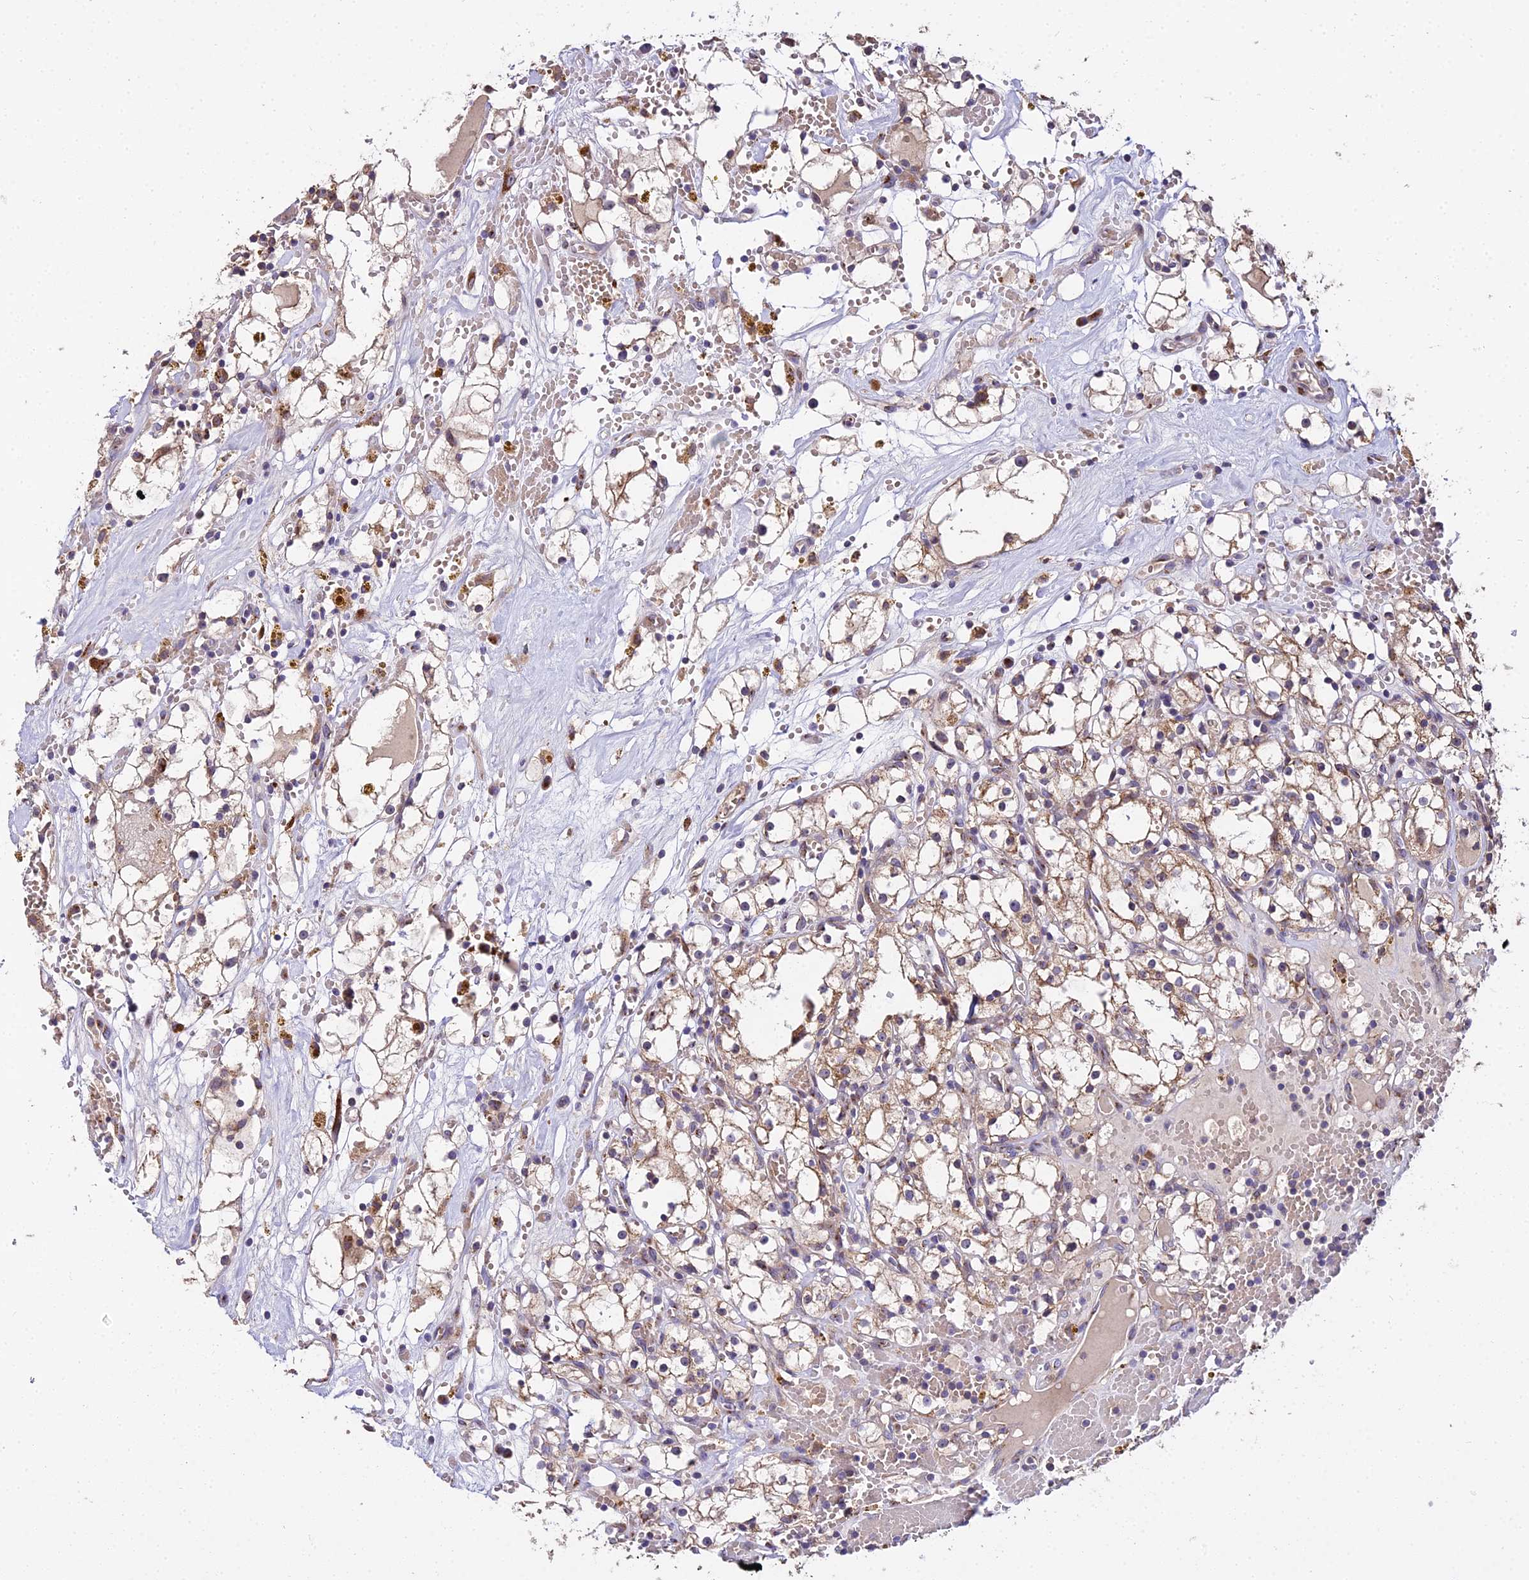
{"staining": {"intensity": "weak", "quantity": ">75%", "location": "cytoplasmic/membranous"}, "tissue": "renal cancer", "cell_type": "Tumor cells", "image_type": "cancer", "snomed": [{"axis": "morphology", "description": "Adenocarcinoma, NOS"}, {"axis": "topography", "description": "Kidney"}], "caption": "The micrograph demonstrates immunohistochemical staining of renal adenocarcinoma. There is weak cytoplasmic/membranous positivity is seen in approximately >75% of tumor cells. (DAB (3,3'-diaminobenzidine) = brown stain, brightfield microscopy at high magnification).", "gene": "PEX19", "patient": {"sex": "male", "age": 56}}